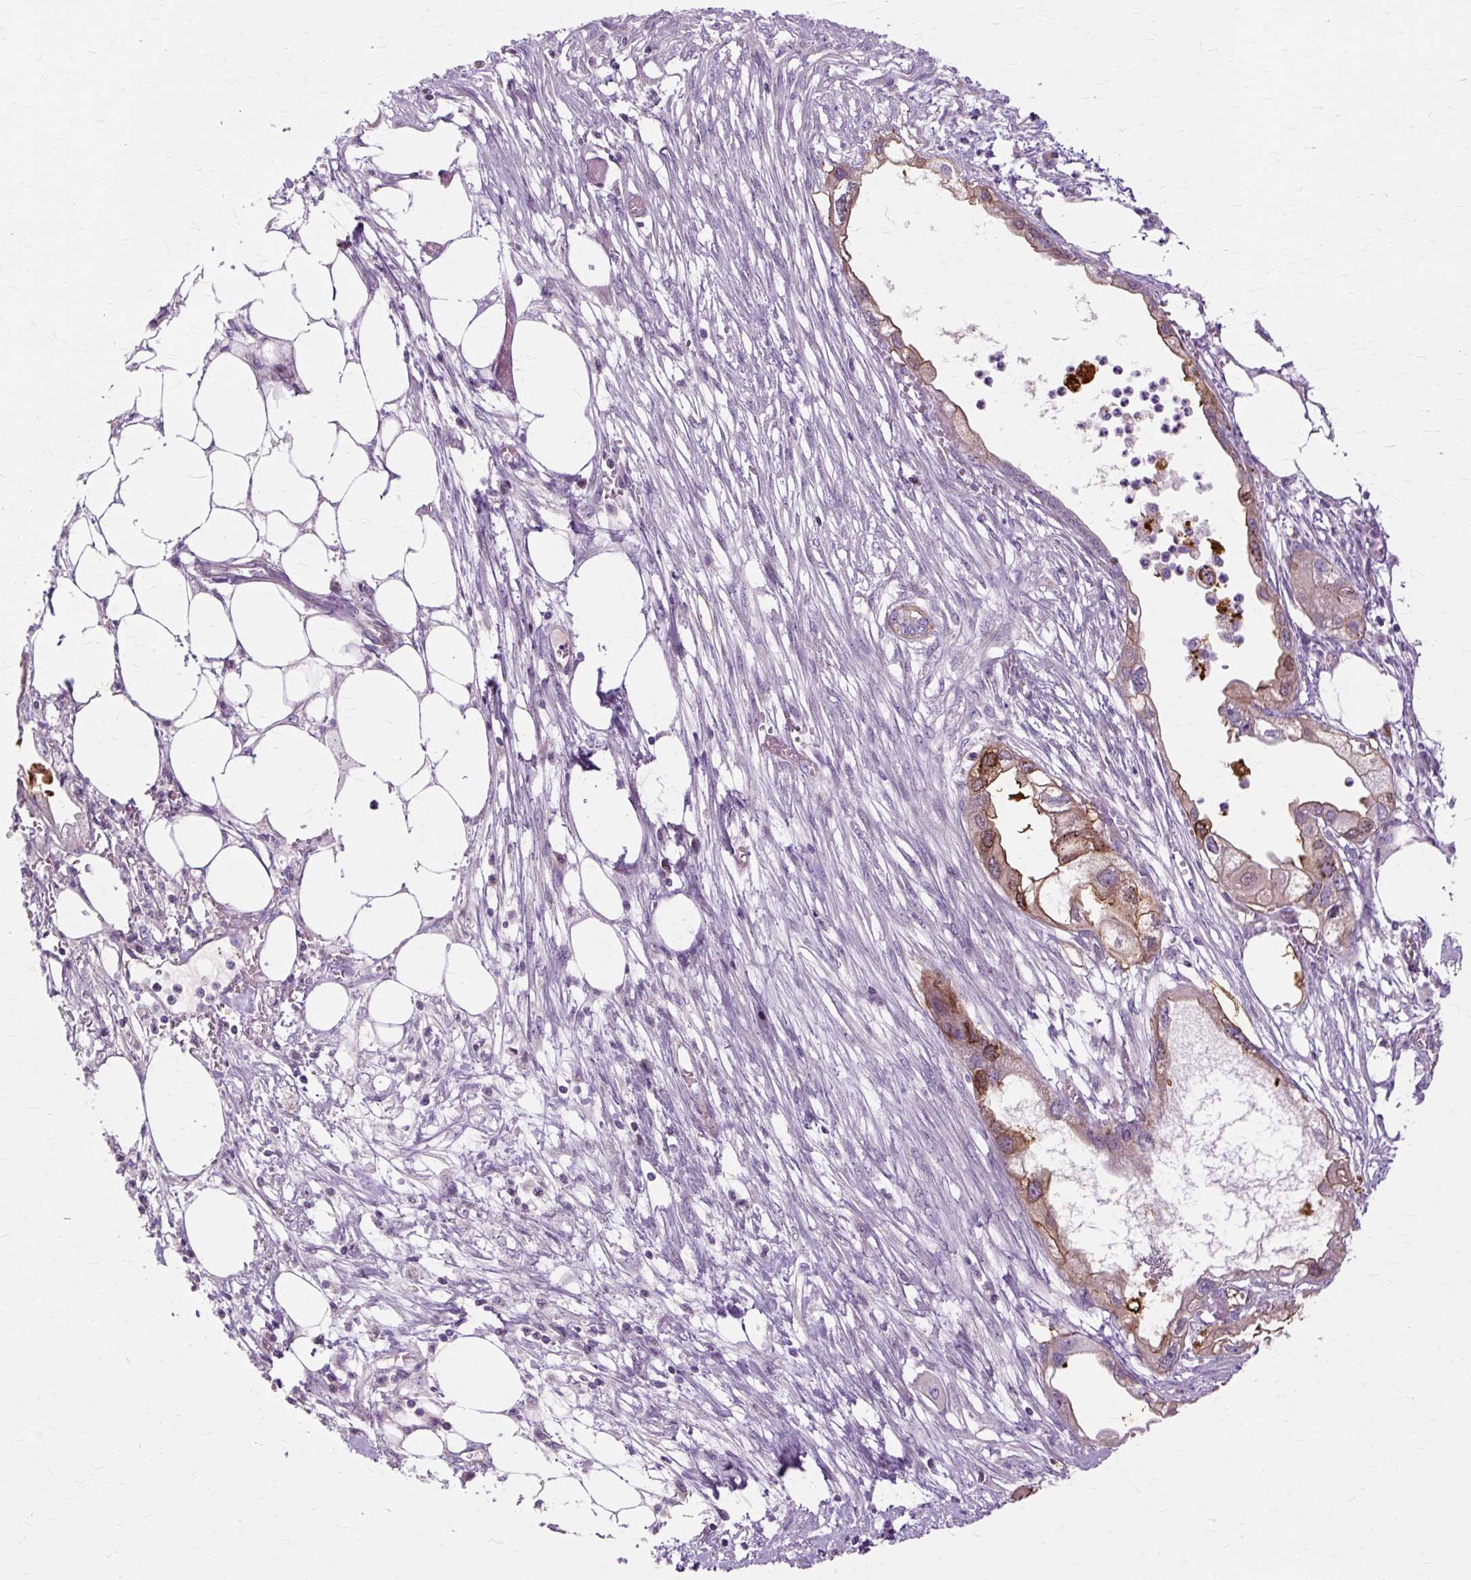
{"staining": {"intensity": "moderate", "quantity": "25%-75%", "location": "cytoplasmic/membranous"}, "tissue": "endometrial cancer", "cell_type": "Tumor cells", "image_type": "cancer", "snomed": [{"axis": "morphology", "description": "Adenocarcinoma, NOS"}, {"axis": "morphology", "description": "Adenocarcinoma, metastatic, NOS"}, {"axis": "topography", "description": "Adipose tissue"}, {"axis": "topography", "description": "Endometrium"}], "caption": "DAB (3,3'-diaminobenzidine) immunohistochemical staining of human endometrial cancer reveals moderate cytoplasmic/membranous protein positivity in approximately 25%-75% of tumor cells. (DAB IHC with brightfield microscopy, high magnification).", "gene": "PDZD2", "patient": {"sex": "female", "age": 67}}